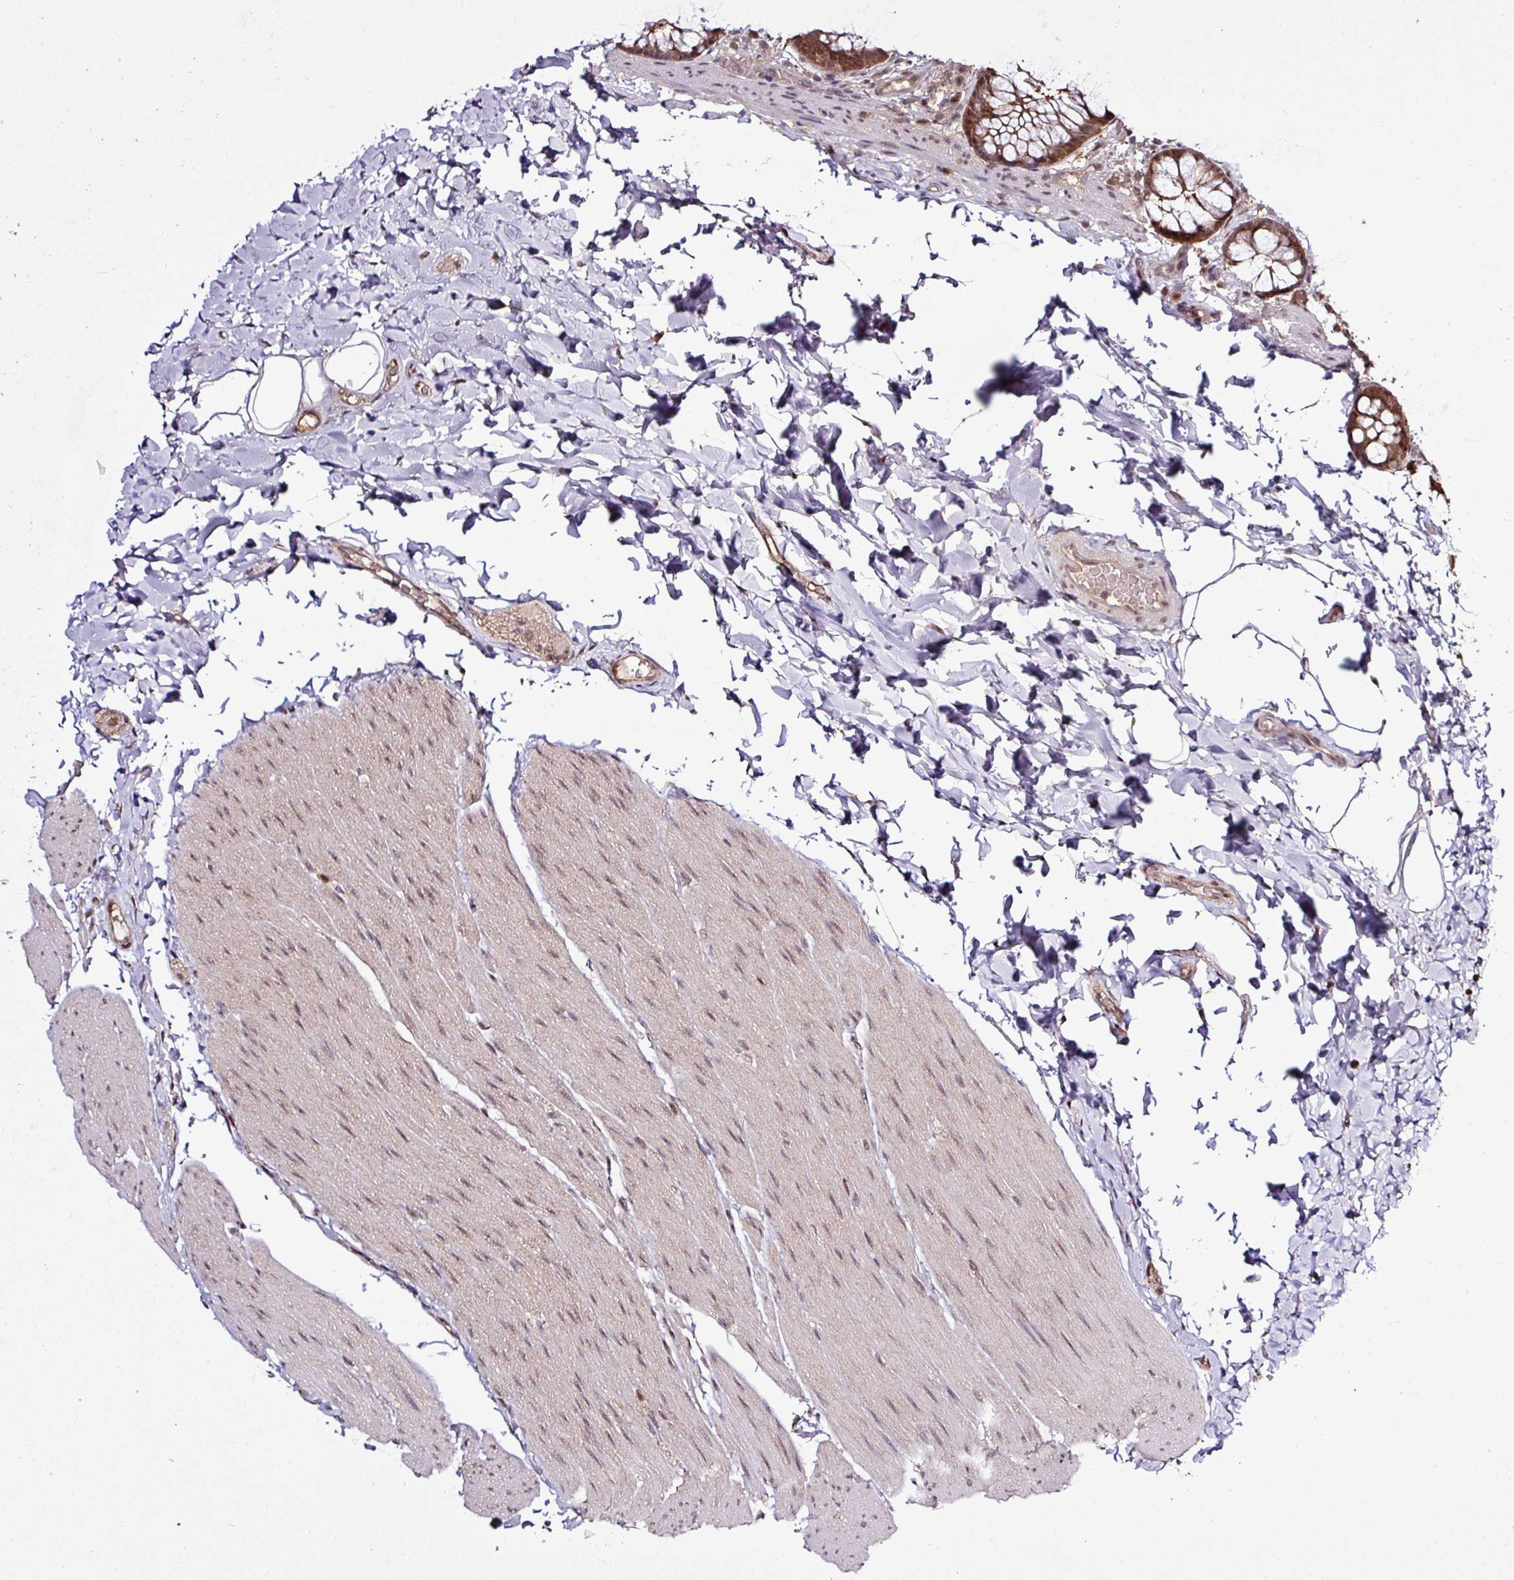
{"staining": {"intensity": "weak", "quantity": ">75%", "location": "cytoplasmic/membranous"}, "tissue": "colon", "cell_type": "Endothelial cells", "image_type": "normal", "snomed": [{"axis": "morphology", "description": "Normal tissue, NOS"}, {"axis": "topography", "description": "Colon"}], "caption": "Protein staining by IHC shows weak cytoplasmic/membranous expression in approximately >75% of endothelial cells in unremarkable colon.", "gene": "ITPKC", "patient": {"sex": "male", "age": 46}}